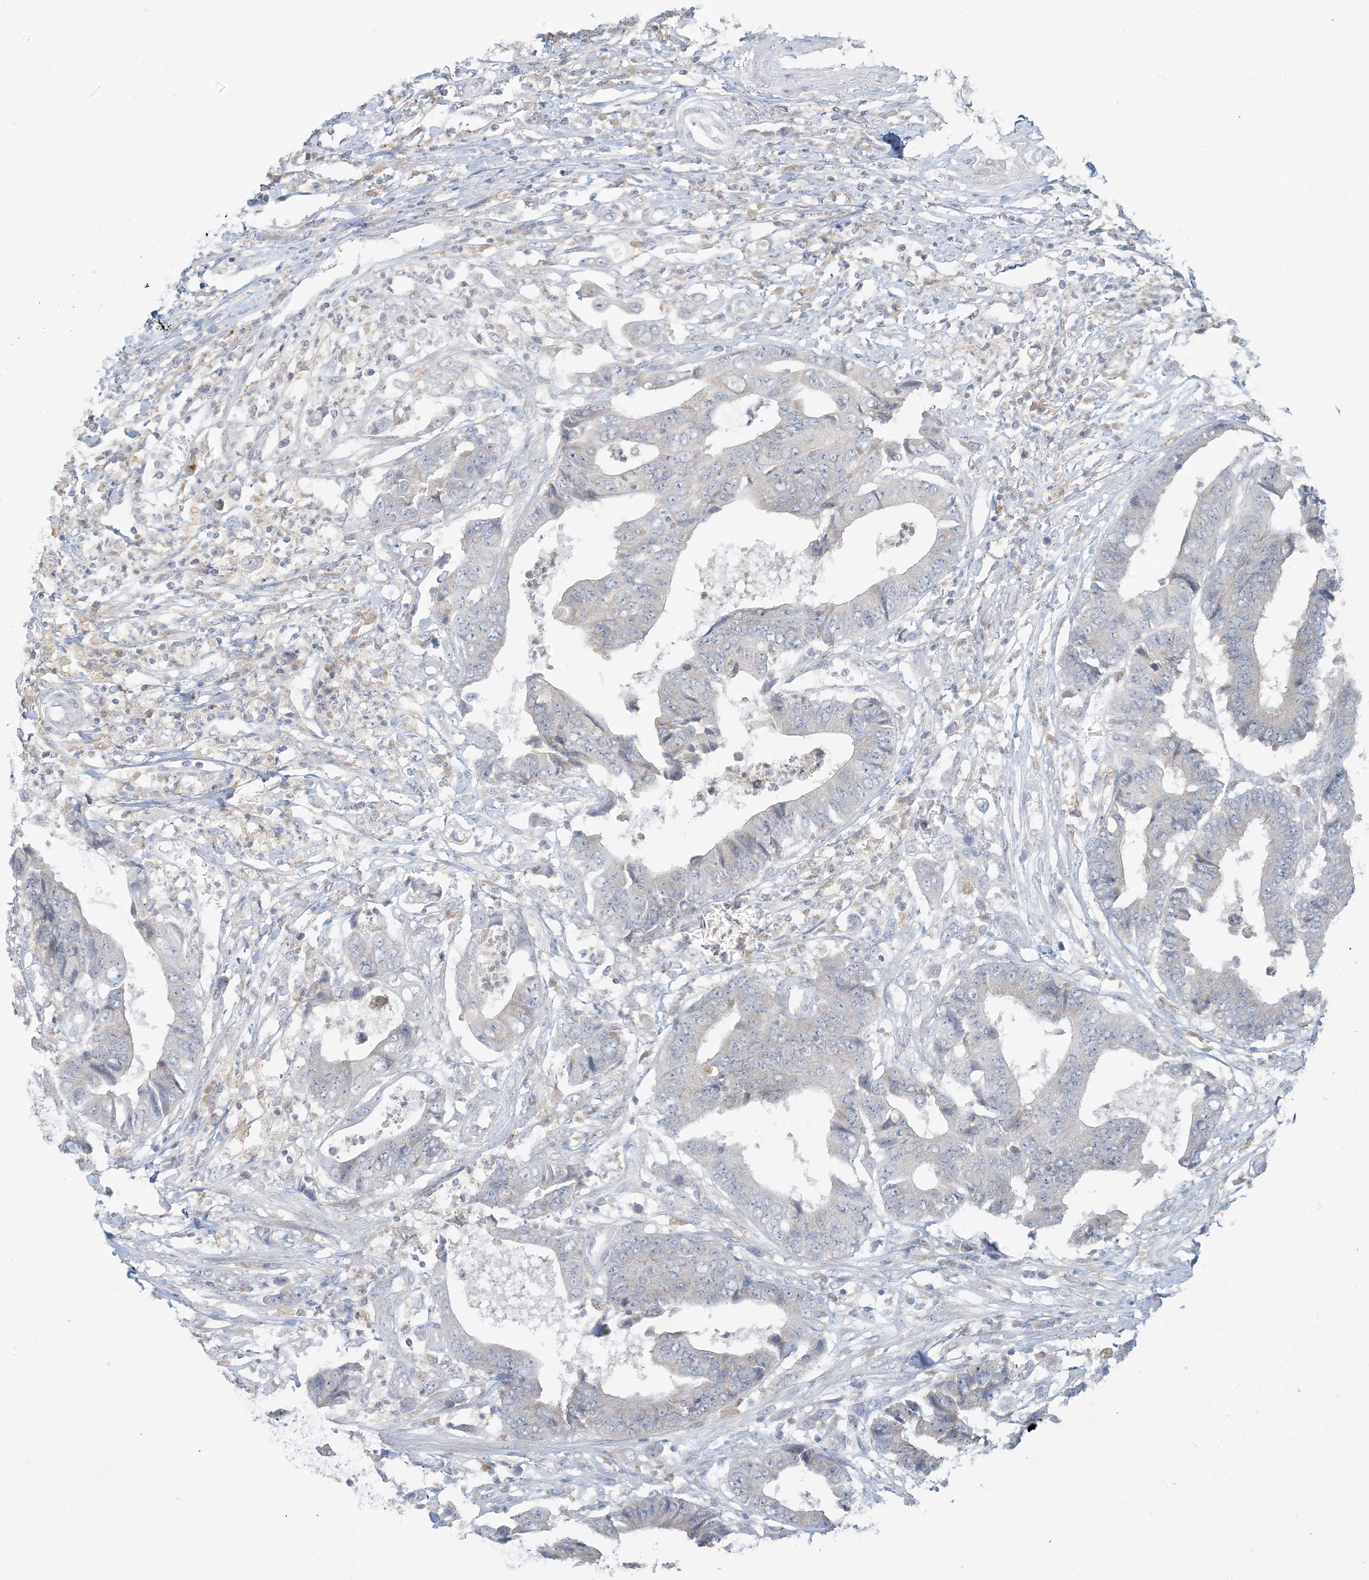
{"staining": {"intensity": "negative", "quantity": "none", "location": "none"}, "tissue": "colorectal cancer", "cell_type": "Tumor cells", "image_type": "cancer", "snomed": [{"axis": "morphology", "description": "Adenocarcinoma, NOS"}, {"axis": "topography", "description": "Rectum"}], "caption": "Adenocarcinoma (colorectal) was stained to show a protein in brown. There is no significant expression in tumor cells.", "gene": "EEFSEC", "patient": {"sex": "male", "age": 84}}